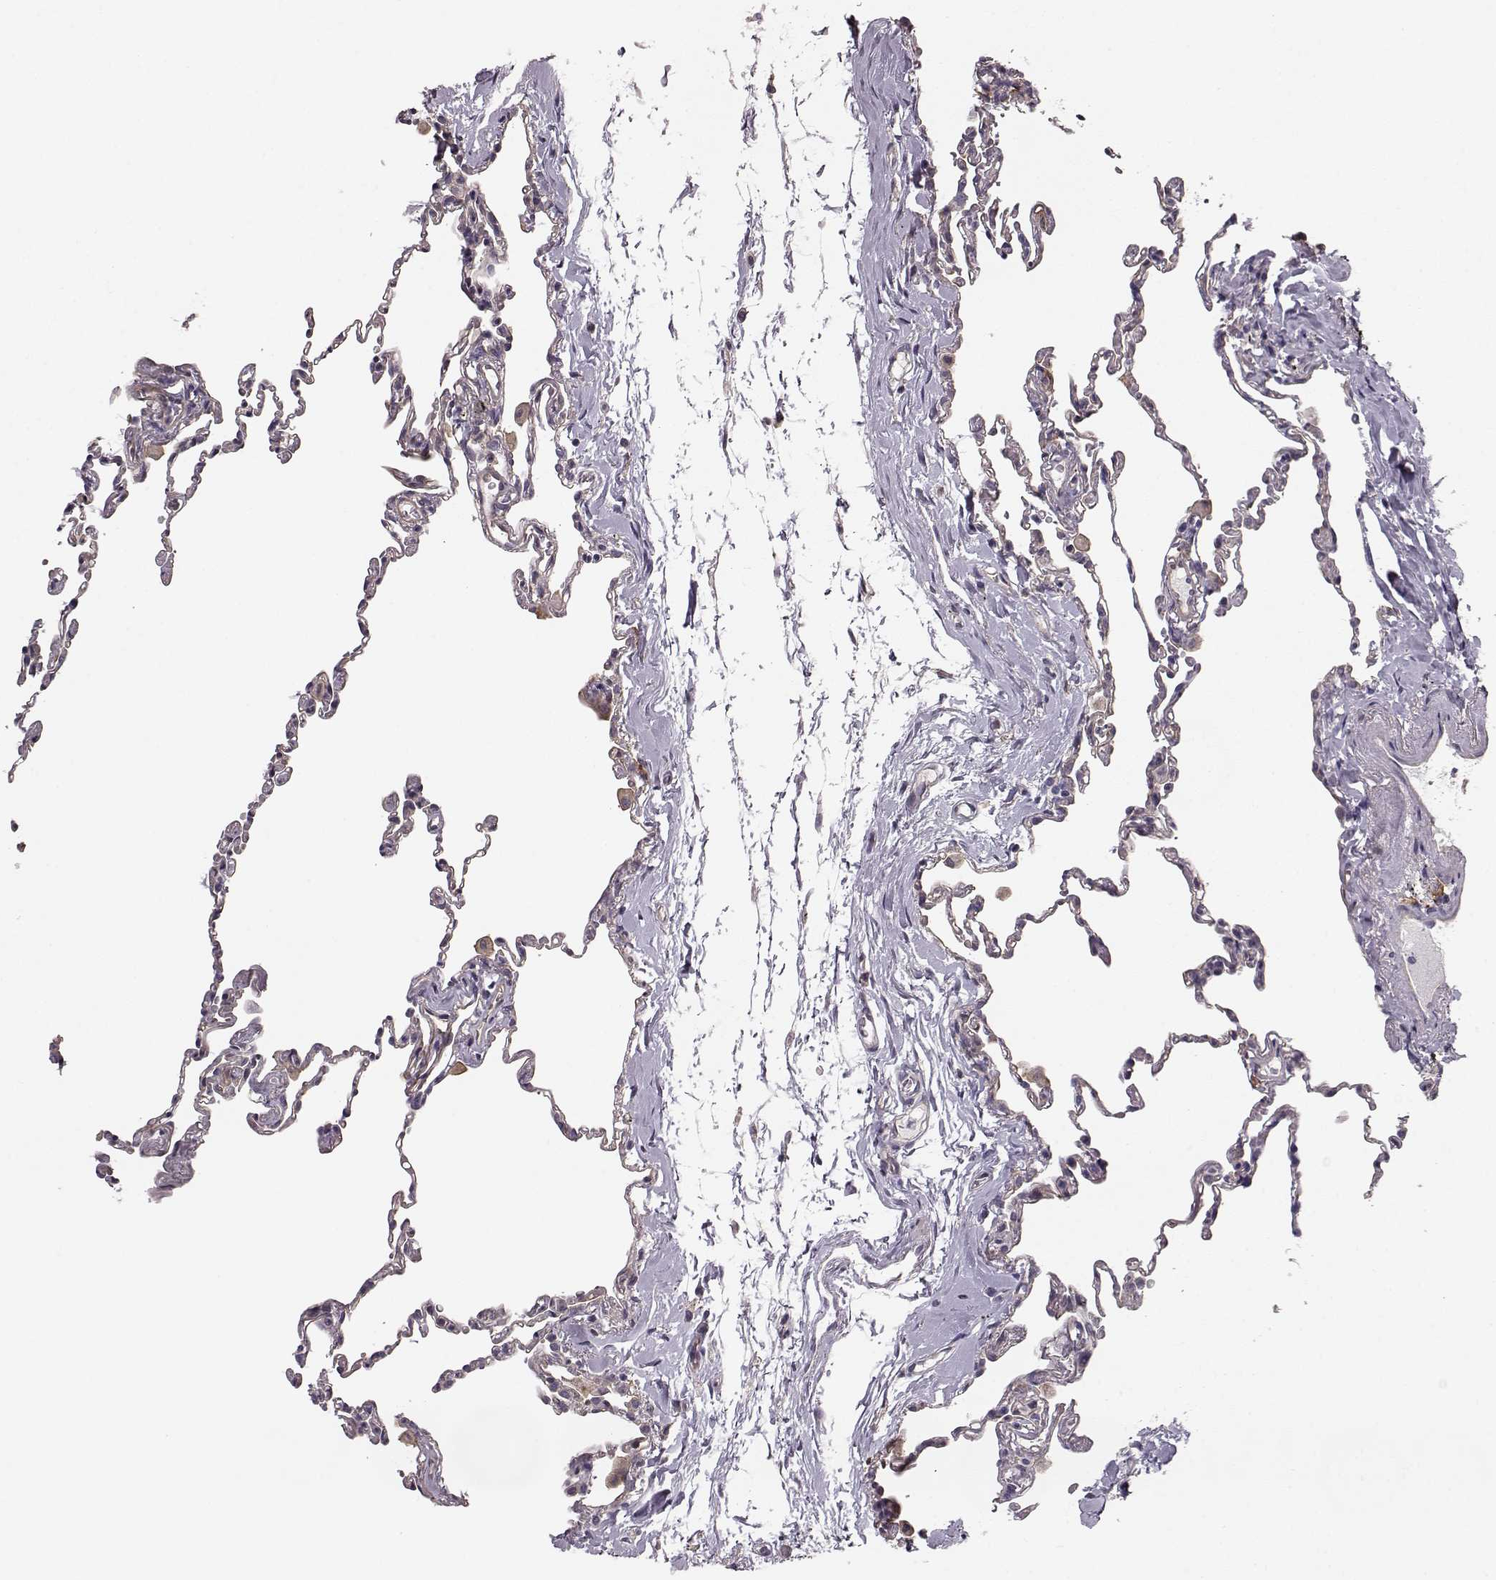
{"staining": {"intensity": "negative", "quantity": "none", "location": "none"}, "tissue": "lung", "cell_type": "Alveolar cells", "image_type": "normal", "snomed": [{"axis": "morphology", "description": "Normal tissue, NOS"}, {"axis": "topography", "description": "Lung"}], "caption": "Alveolar cells are negative for protein expression in benign human lung. (DAB immunohistochemistry visualized using brightfield microscopy, high magnification).", "gene": "GPR50", "patient": {"sex": "female", "age": 57}}